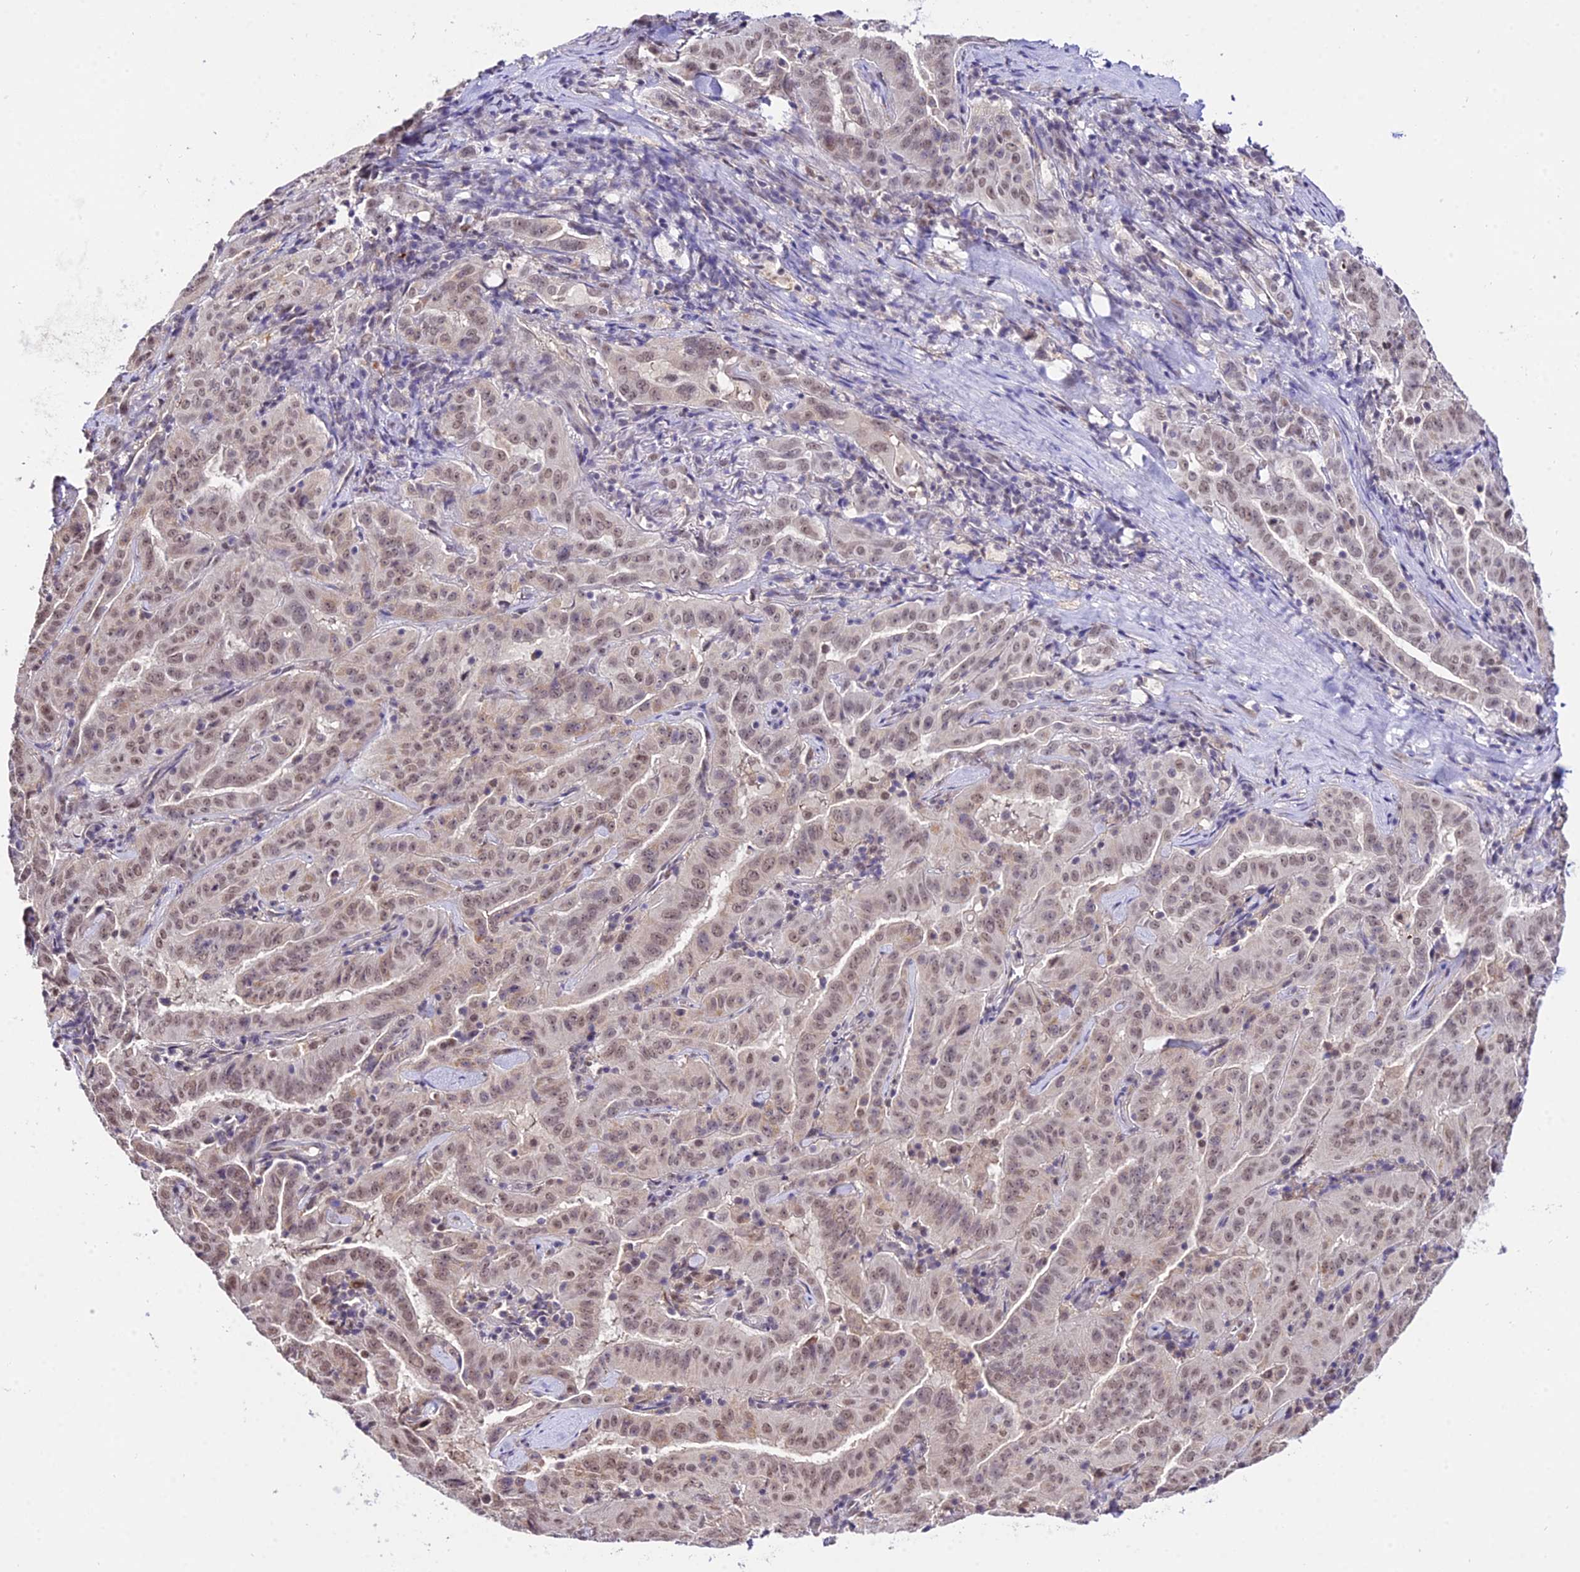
{"staining": {"intensity": "weak", "quantity": "25%-75%", "location": "nuclear"}, "tissue": "pancreatic cancer", "cell_type": "Tumor cells", "image_type": "cancer", "snomed": [{"axis": "morphology", "description": "Adenocarcinoma, NOS"}, {"axis": "topography", "description": "Pancreas"}], "caption": "Pancreatic cancer stained for a protein demonstrates weak nuclear positivity in tumor cells. The protein is stained brown, and the nuclei are stained in blue (DAB (3,3'-diaminobenzidine) IHC with brightfield microscopy, high magnification).", "gene": "POLR2I", "patient": {"sex": "male", "age": 63}}